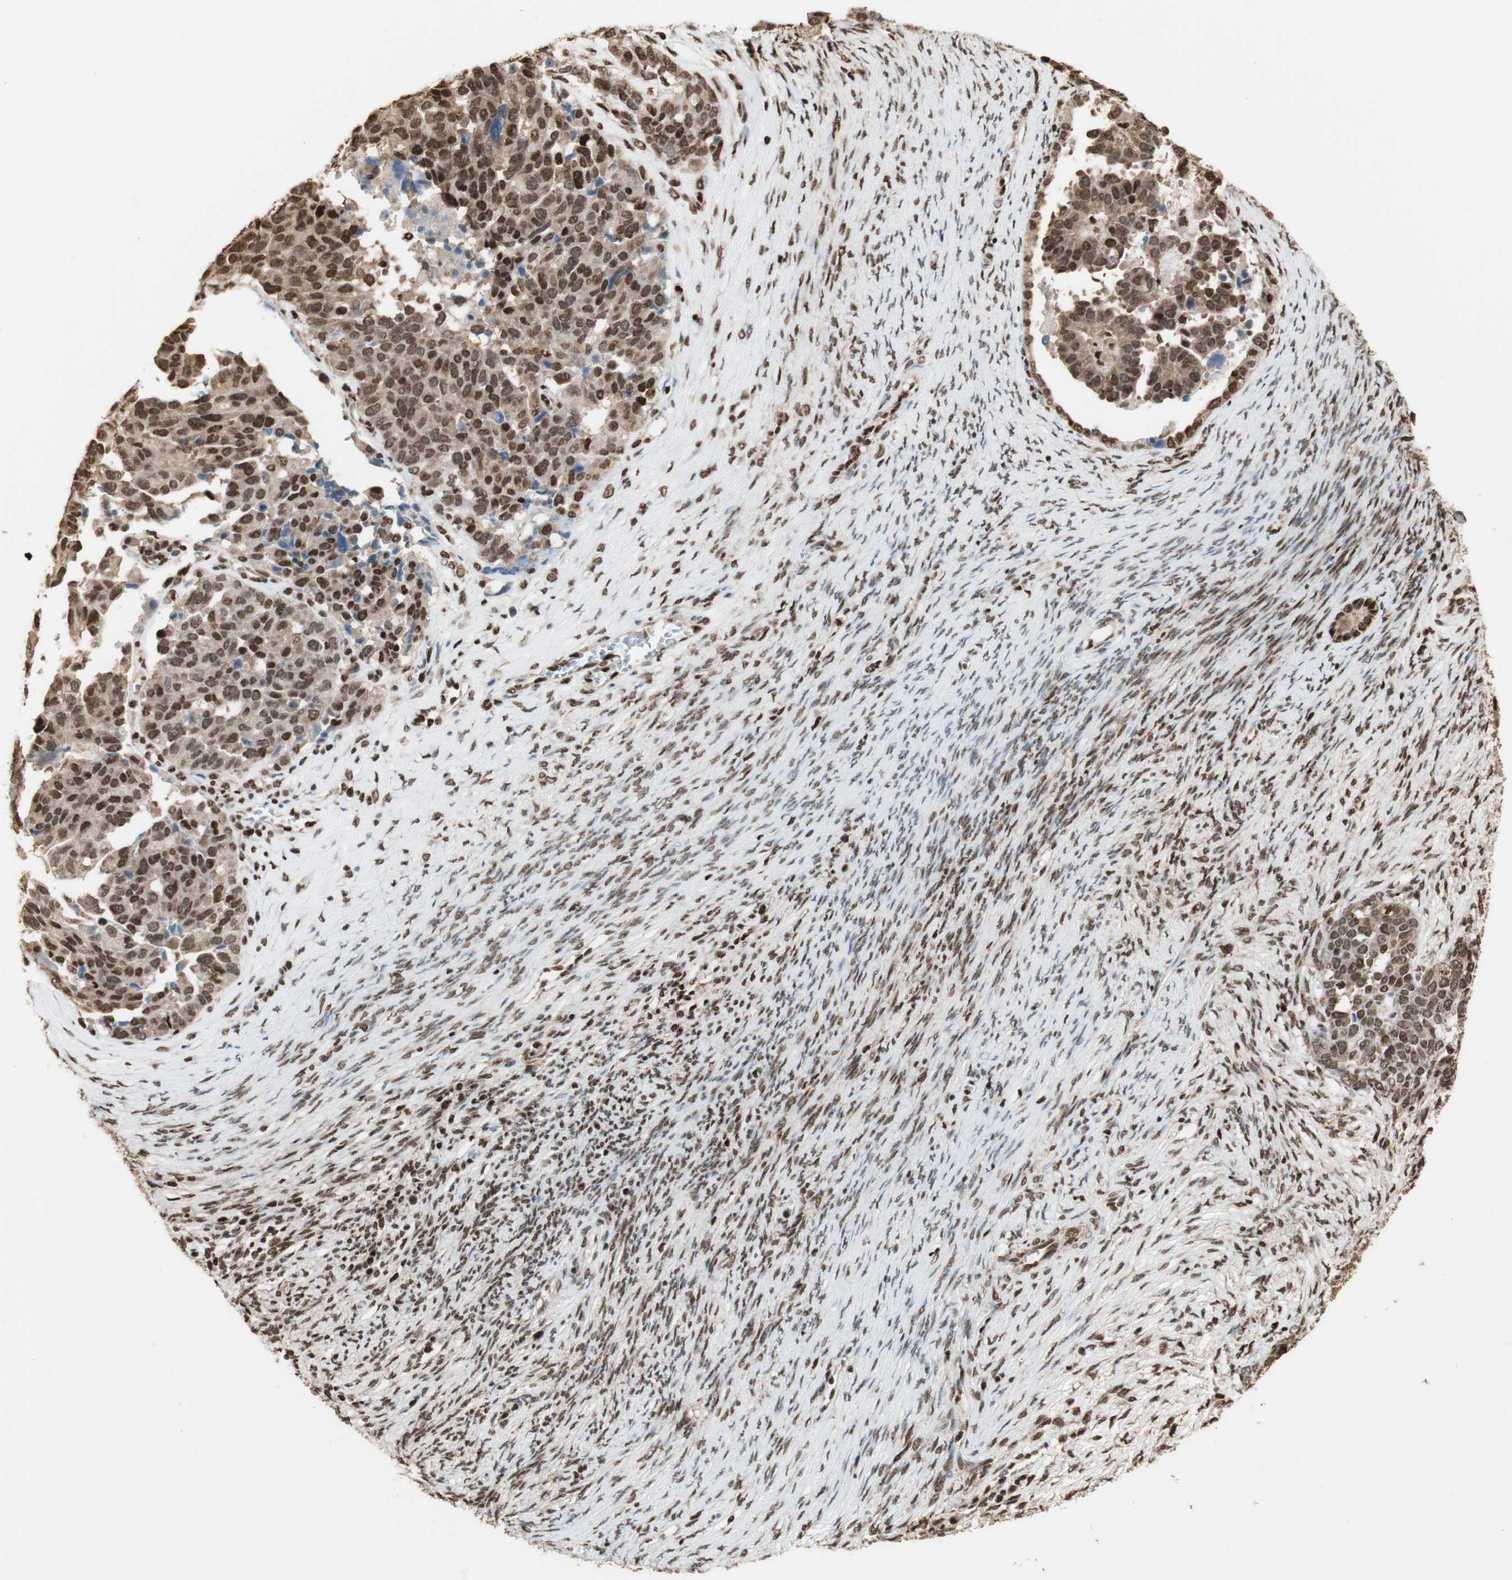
{"staining": {"intensity": "moderate", "quantity": ">75%", "location": "nuclear"}, "tissue": "ovarian cancer", "cell_type": "Tumor cells", "image_type": "cancer", "snomed": [{"axis": "morphology", "description": "Cystadenocarcinoma, serous, NOS"}, {"axis": "topography", "description": "Ovary"}], "caption": "Moderate nuclear protein staining is appreciated in about >75% of tumor cells in serous cystadenocarcinoma (ovarian). (IHC, brightfield microscopy, high magnification).", "gene": "HNRNPA2B1", "patient": {"sex": "female", "age": 44}}